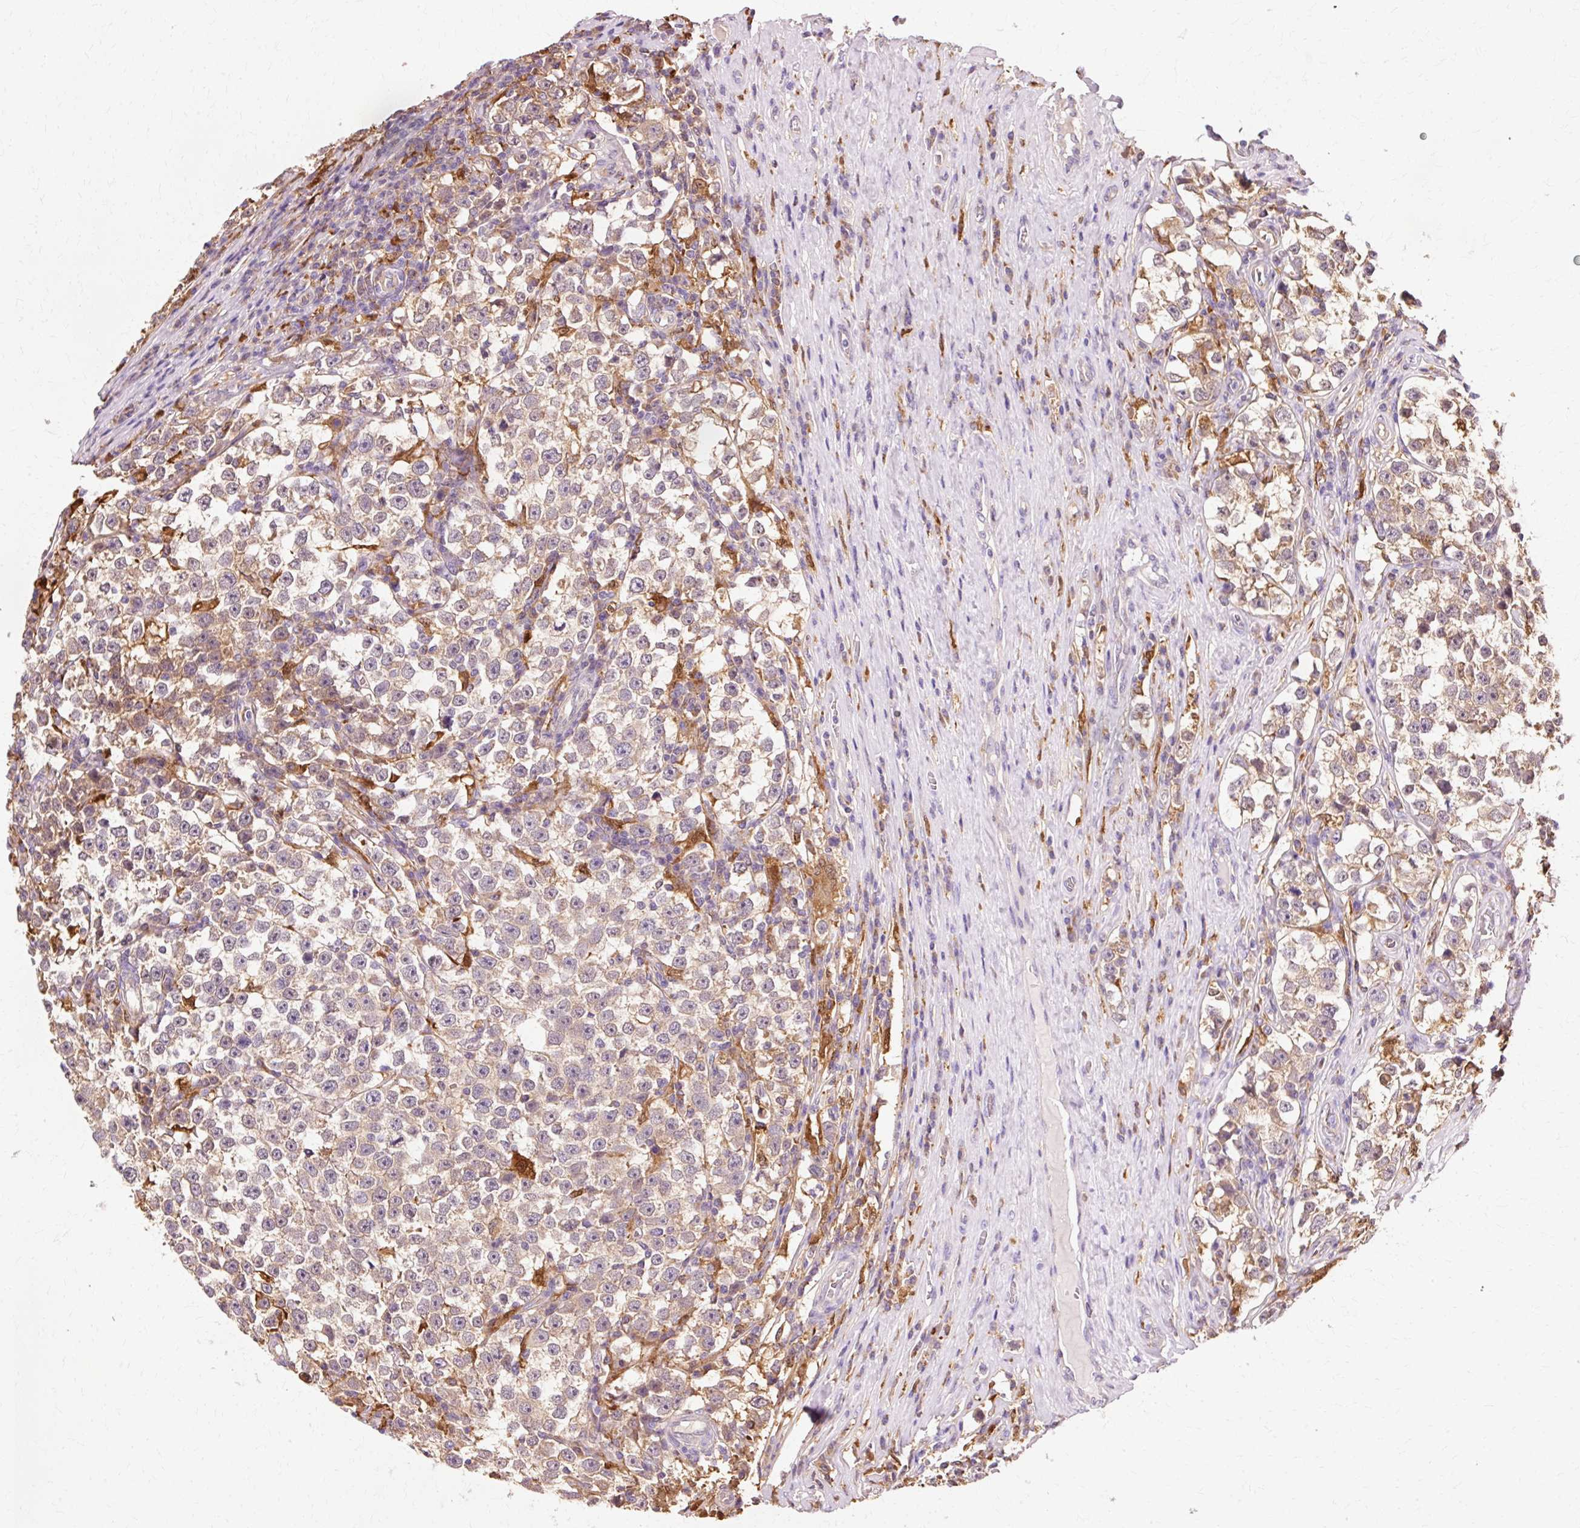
{"staining": {"intensity": "moderate", "quantity": ">75%", "location": "cytoplasmic/membranous"}, "tissue": "testis cancer", "cell_type": "Tumor cells", "image_type": "cancer", "snomed": [{"axis": "morphology", "description": "Normal tissue, NOS"}, {"axis": "morphology", "description": "Seminoma, NOS"}, {"axis": "topography", "description": "Testis"}], "caption": "High-magnification brightfield microscopy of testis cancer stained with DAB (3,3'-diaminobenzidine) (brown) and counterstained with hematoxylin (blue). tumor cells exhibit moderate cytoplasmic/membranous expression is present in approximately>75% of cells. The staining was performed using DAB (3,3'-diaminobenzidine) to visualize the protein expression in brown, while the nuclei were stained in blue with hematoxylin (Magnification: 20x).", "gene": "GPX1", "patient": {"sex": "male", "age": 43}}